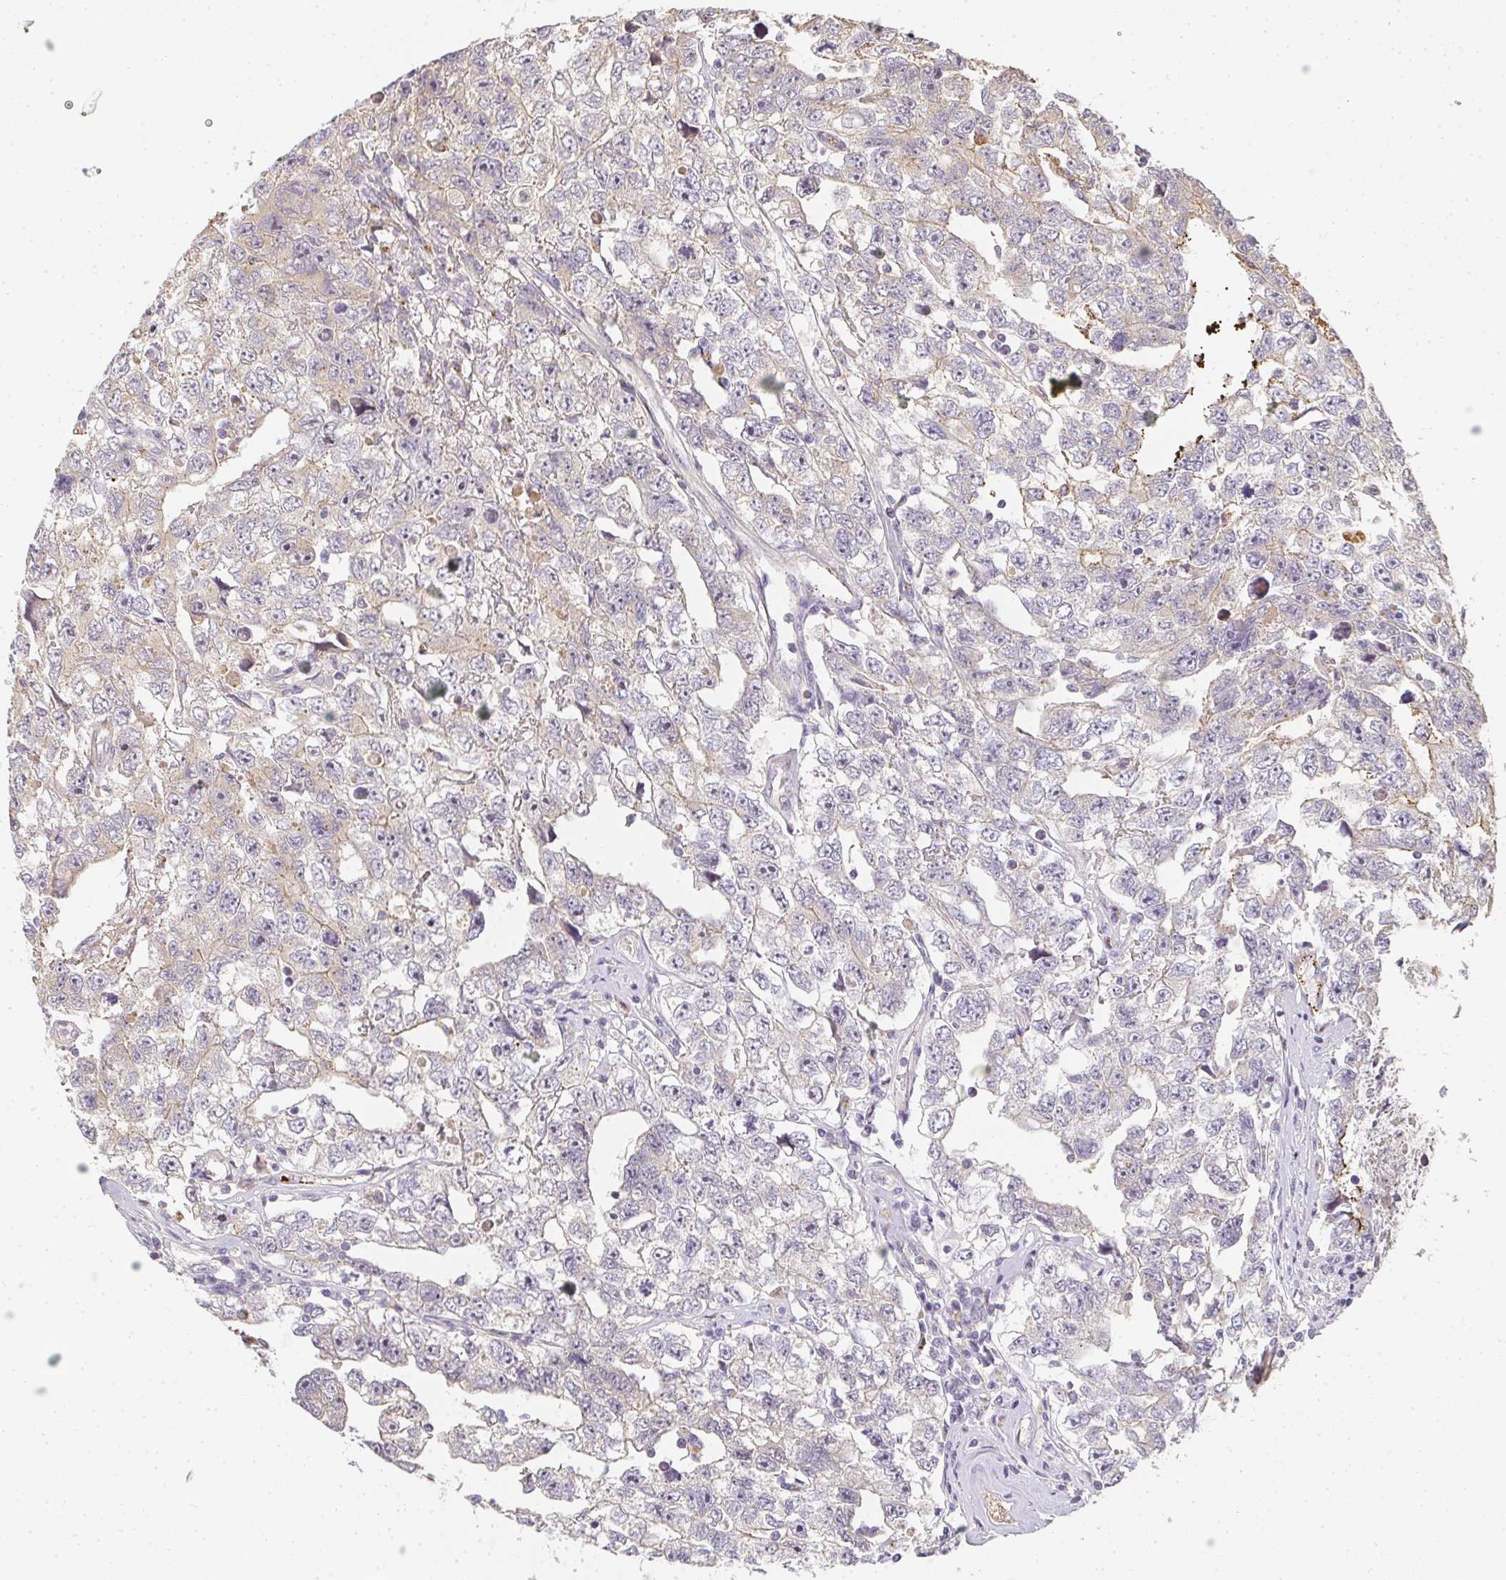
{"staining": {"intensity": "negative", "quantity": "none", "location": "none"}, "tissue": "testis cancer", "cell_type": "Tumor cells", "image_type": "cancer", "snomed": [{"axis": "morphology", "description": "Carcinoma, Embryonal, NOS"}, {"axis": "topography", "description": "Testis"}], "caption": "A high-resolution micrograph shows IHC staining of embryonal carcinoma (testis), which demonstrates no significant expression in tumor cells.", "gene": "SLC35B3", "patient": {"sex": "male", "age": 22}}